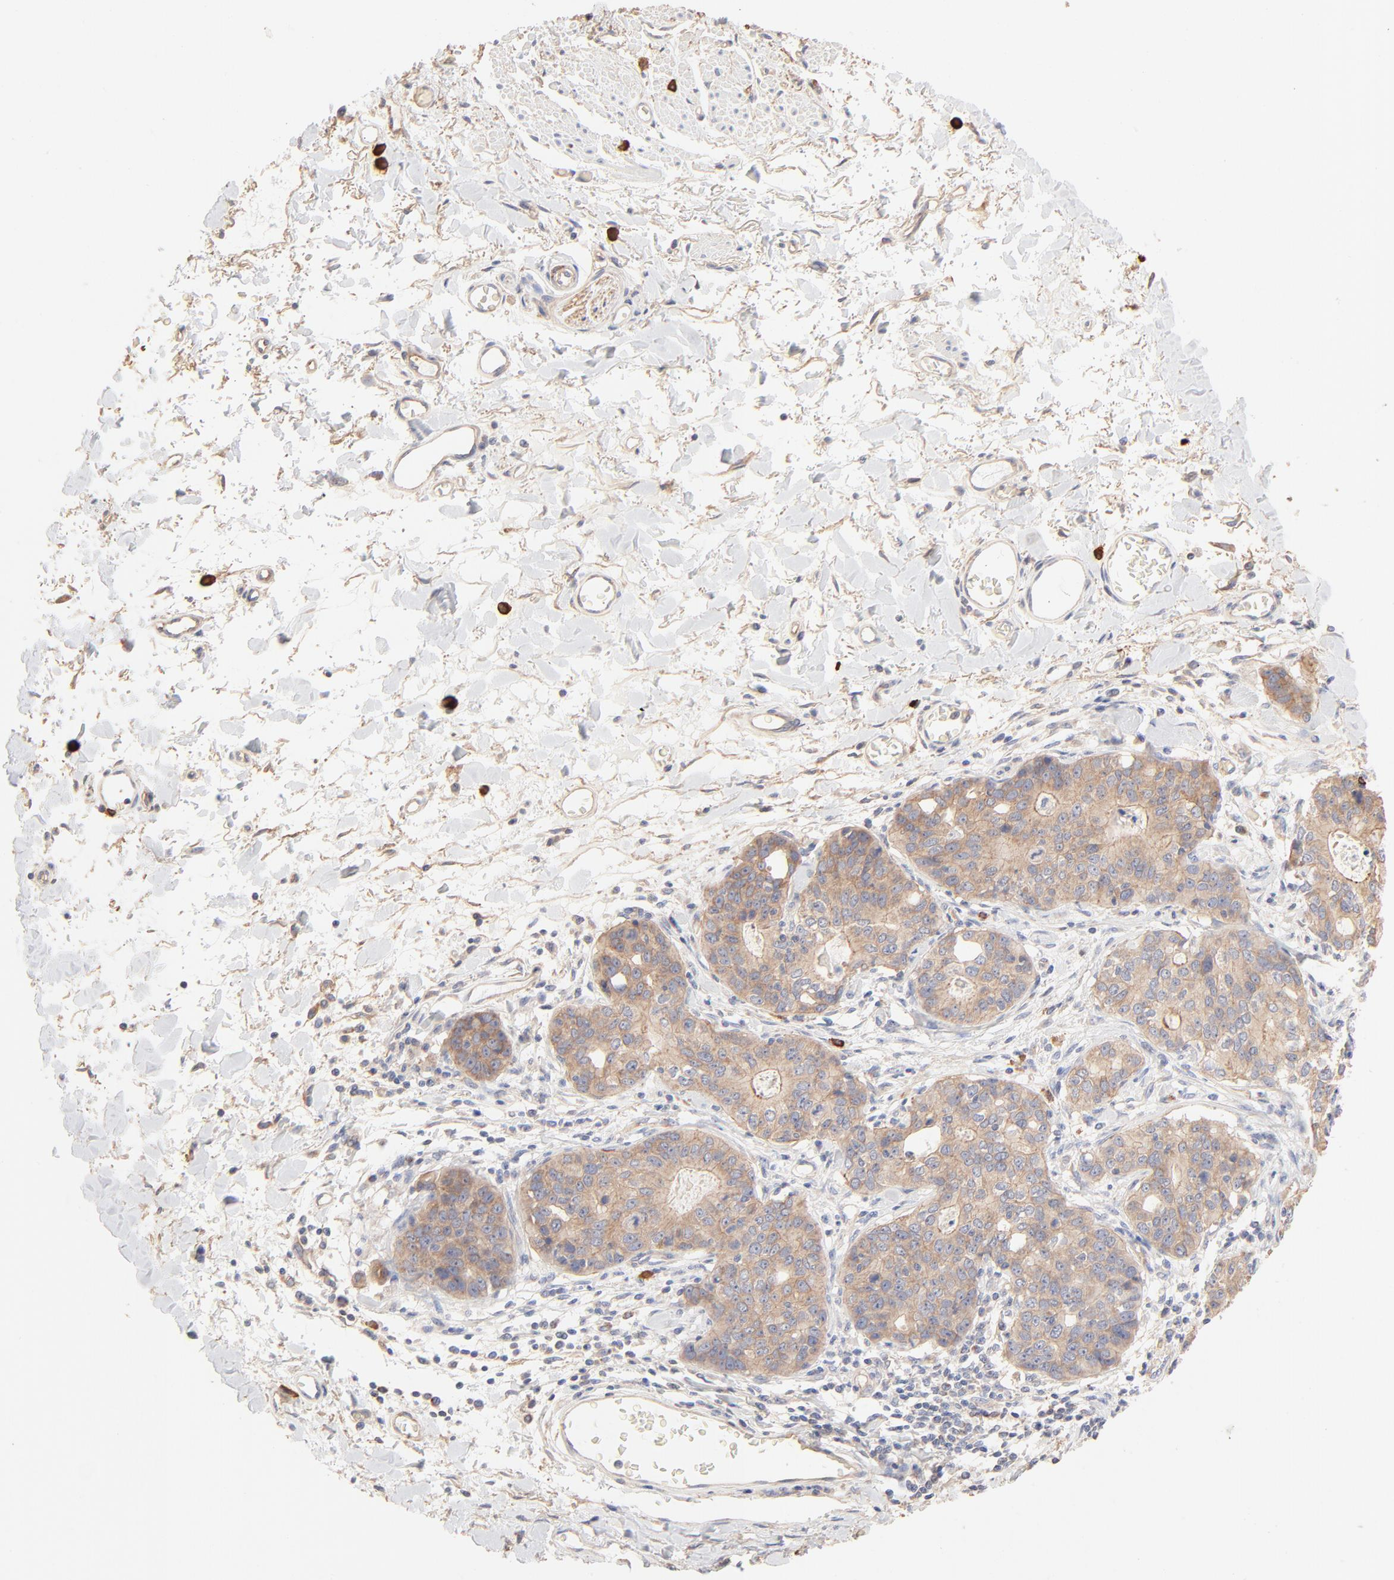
{"staining": {"intensity": "moderate", "quantity": ">75%", "location": "cytoplasmic/membranous"}, "tissue": "stomach cancer", "cell_type": "Tumor cells", "image_type": "cancer", "snomed": [{"axis": "morphology", "description": "Adenocarcinoma, NOS"}, {"axis": "topography", "description": "Esophagus"}, {"axis": "topography", "description": "Stomach"}], "caption": "Approximately >75% of tumor cells in human stomach cancer (adenocarcinoma) demonstrate moderate cytoplasmic/membranous protein expression as visualized by brown immunohistochemical staining.", "gene": "SPTB", "patient": {"sex": "male", "age": 74}}